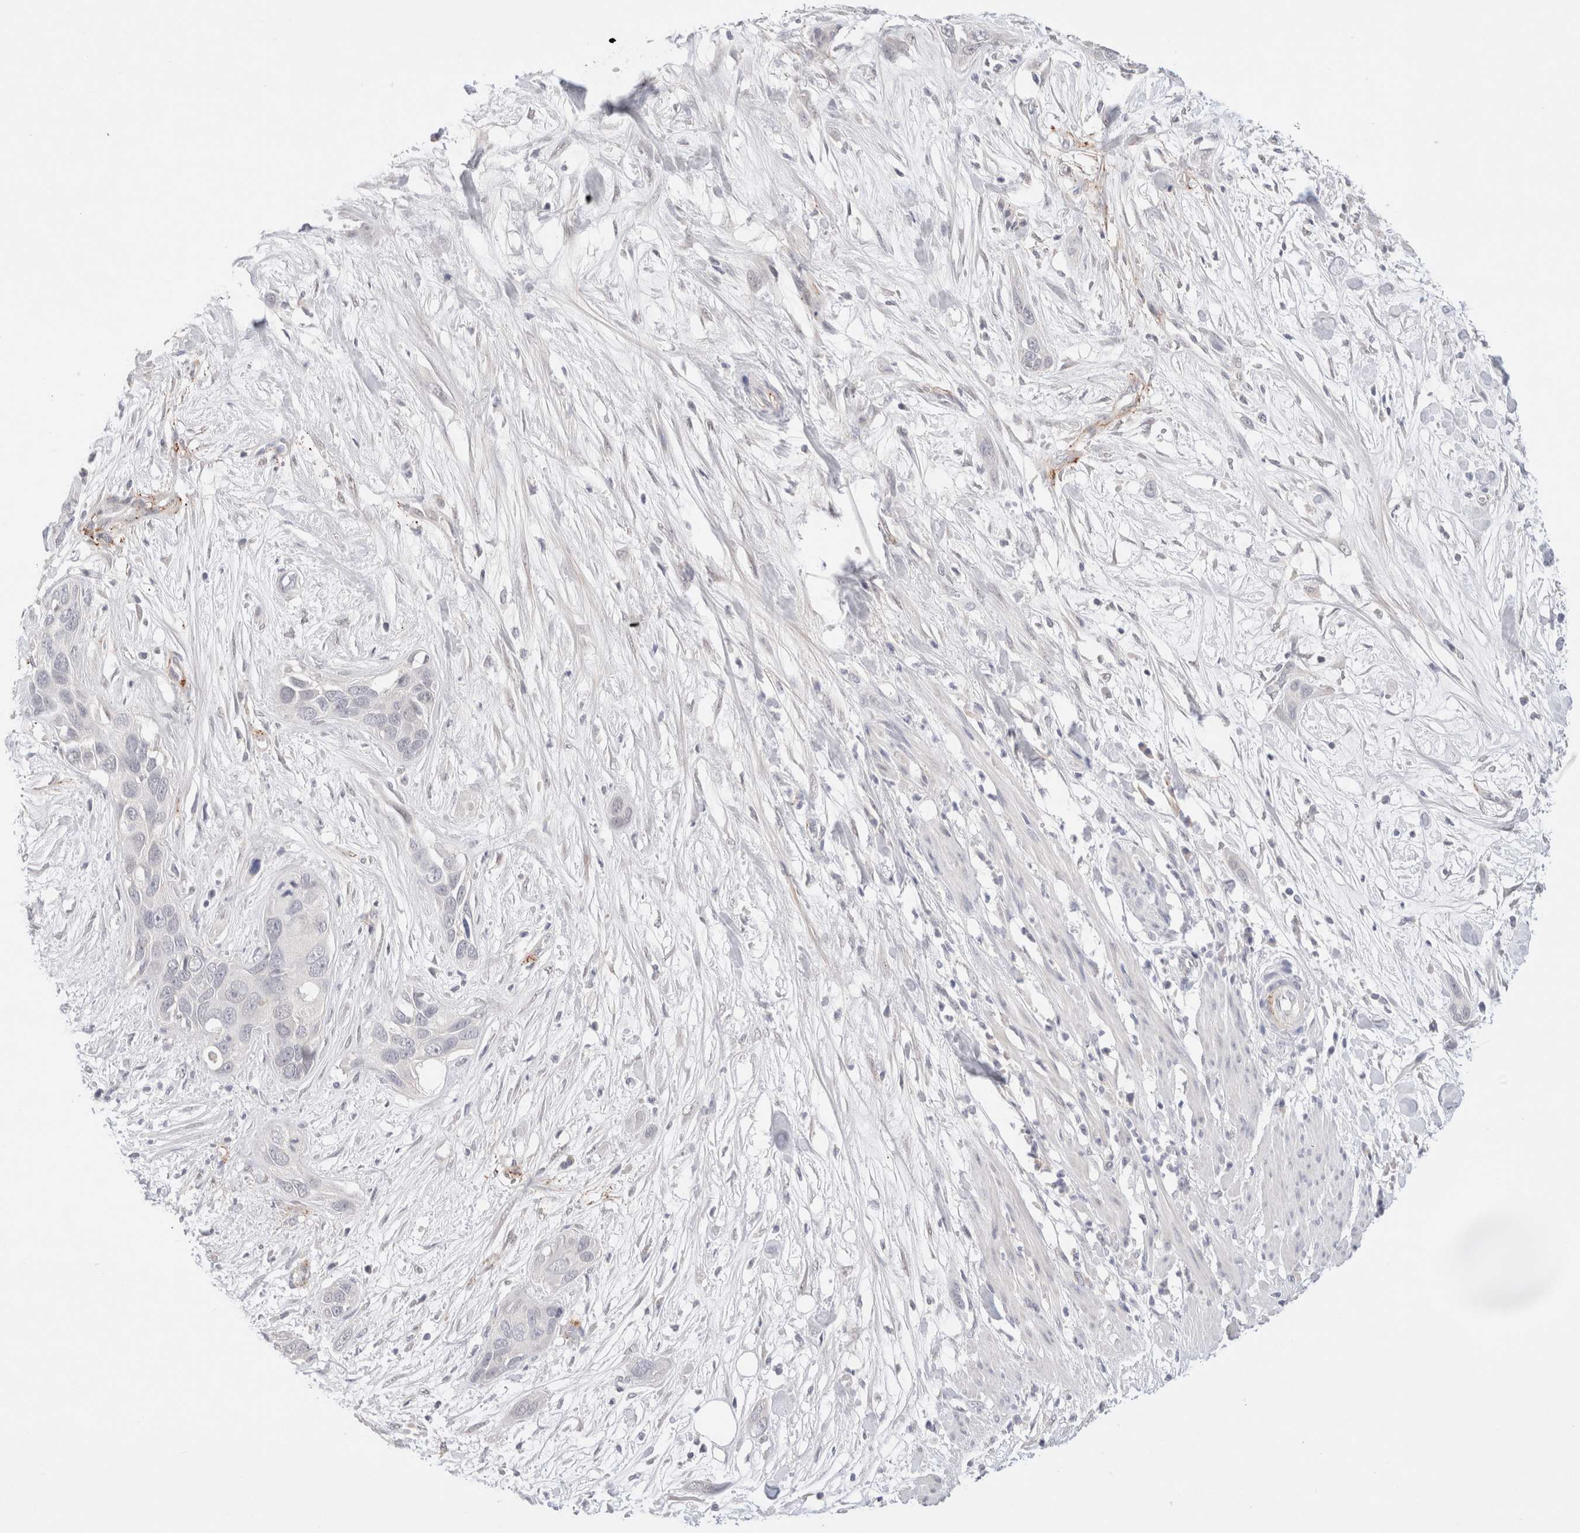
{"staining": {"intensity": "negative", "quantity": "none", "location": "none"}, "tissue": "pancreatic cancer", "cell_type": "Tumor cells", "image_type": "cancer", "snomed": [{"axis": "morphology", "description": "Adenocarcinoma, NOS"}, {"axis": "topography", "description": "Pancreas"}], "caption": "Image shows no protein positivity in tumor cells of adenocarcinoma (pancreatic) tissue. Brightfield microscopy of immunohistochemistry (IHC) stained with DAB (brown) and hematoxylin (blue), captured at high magnification.", "gene": "SPATA20", "patient": {"sex": "female", "age": 60}}